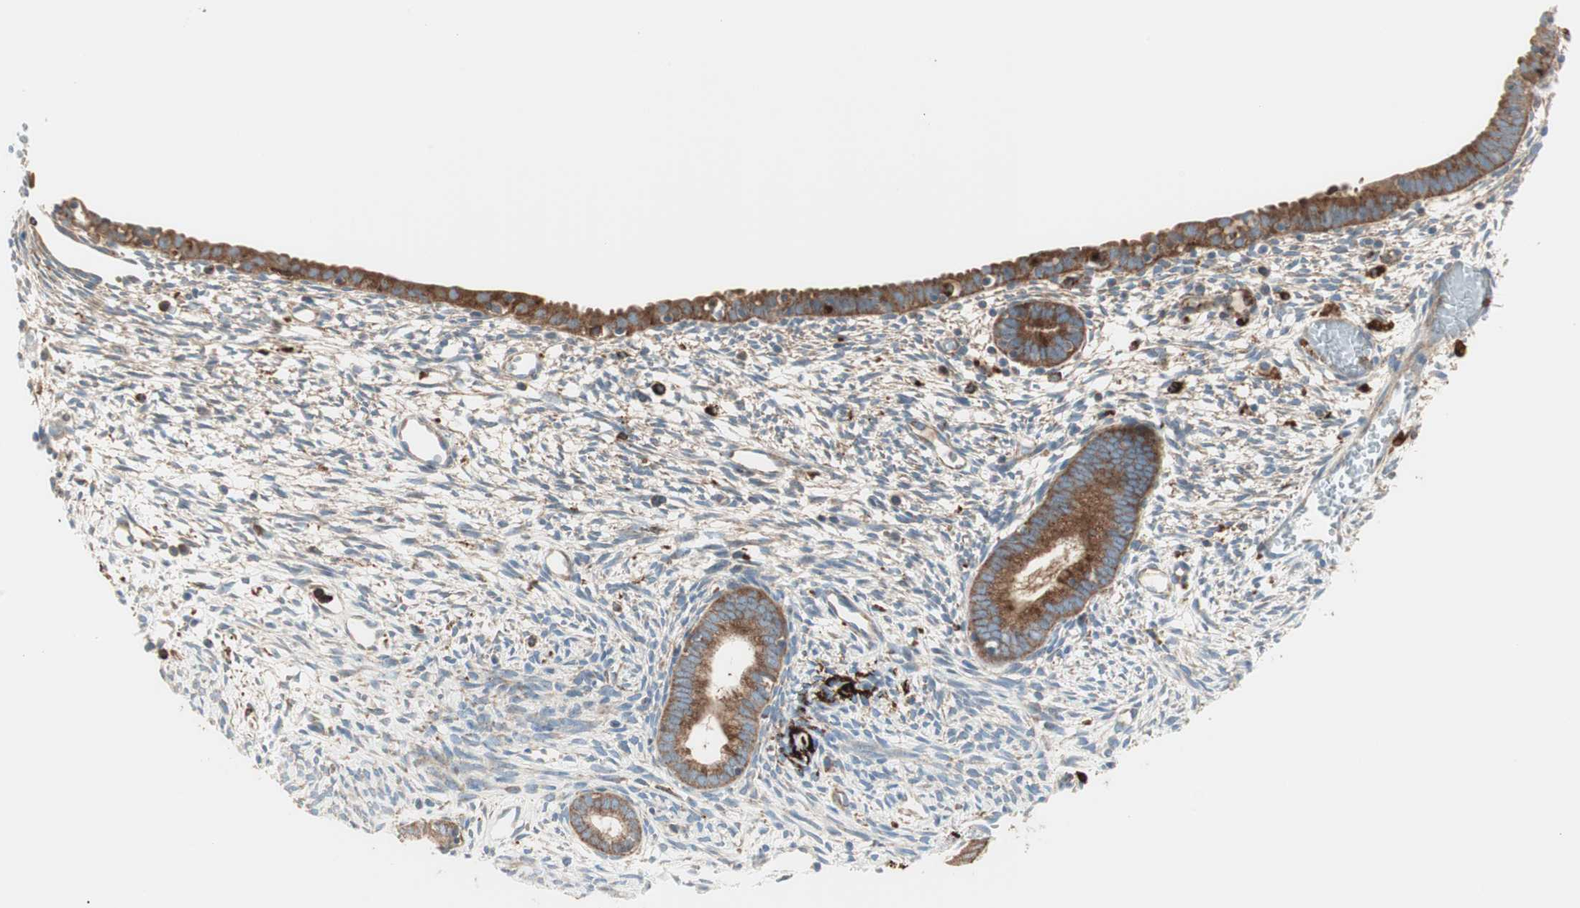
{"staining": {"intensity": "strong", "quantity": "<25%", "location": "cytoplasmic/membranous"}, "tissue": "endometrium", "cell_type": "Cells in endometrial stroma", "image_type": "normal", "snomed": [{"axis": "morphology", "description": "Normal tissue, NOS"}, {"axis": "morphology", "description": "Atrophy, NOS"}, {"axis": "topography", "description": "Uterus"}, {"axis": "topography", "description": "Endometrium"}], "caption": "Protein staining of benign endometrium exhibits strong cytoplasmic/membranous staining in approximately <25% of cells in endometrial stroma.", "gene": "ATP6V1G1", "patient": {"sex": "female", "age": 68}}